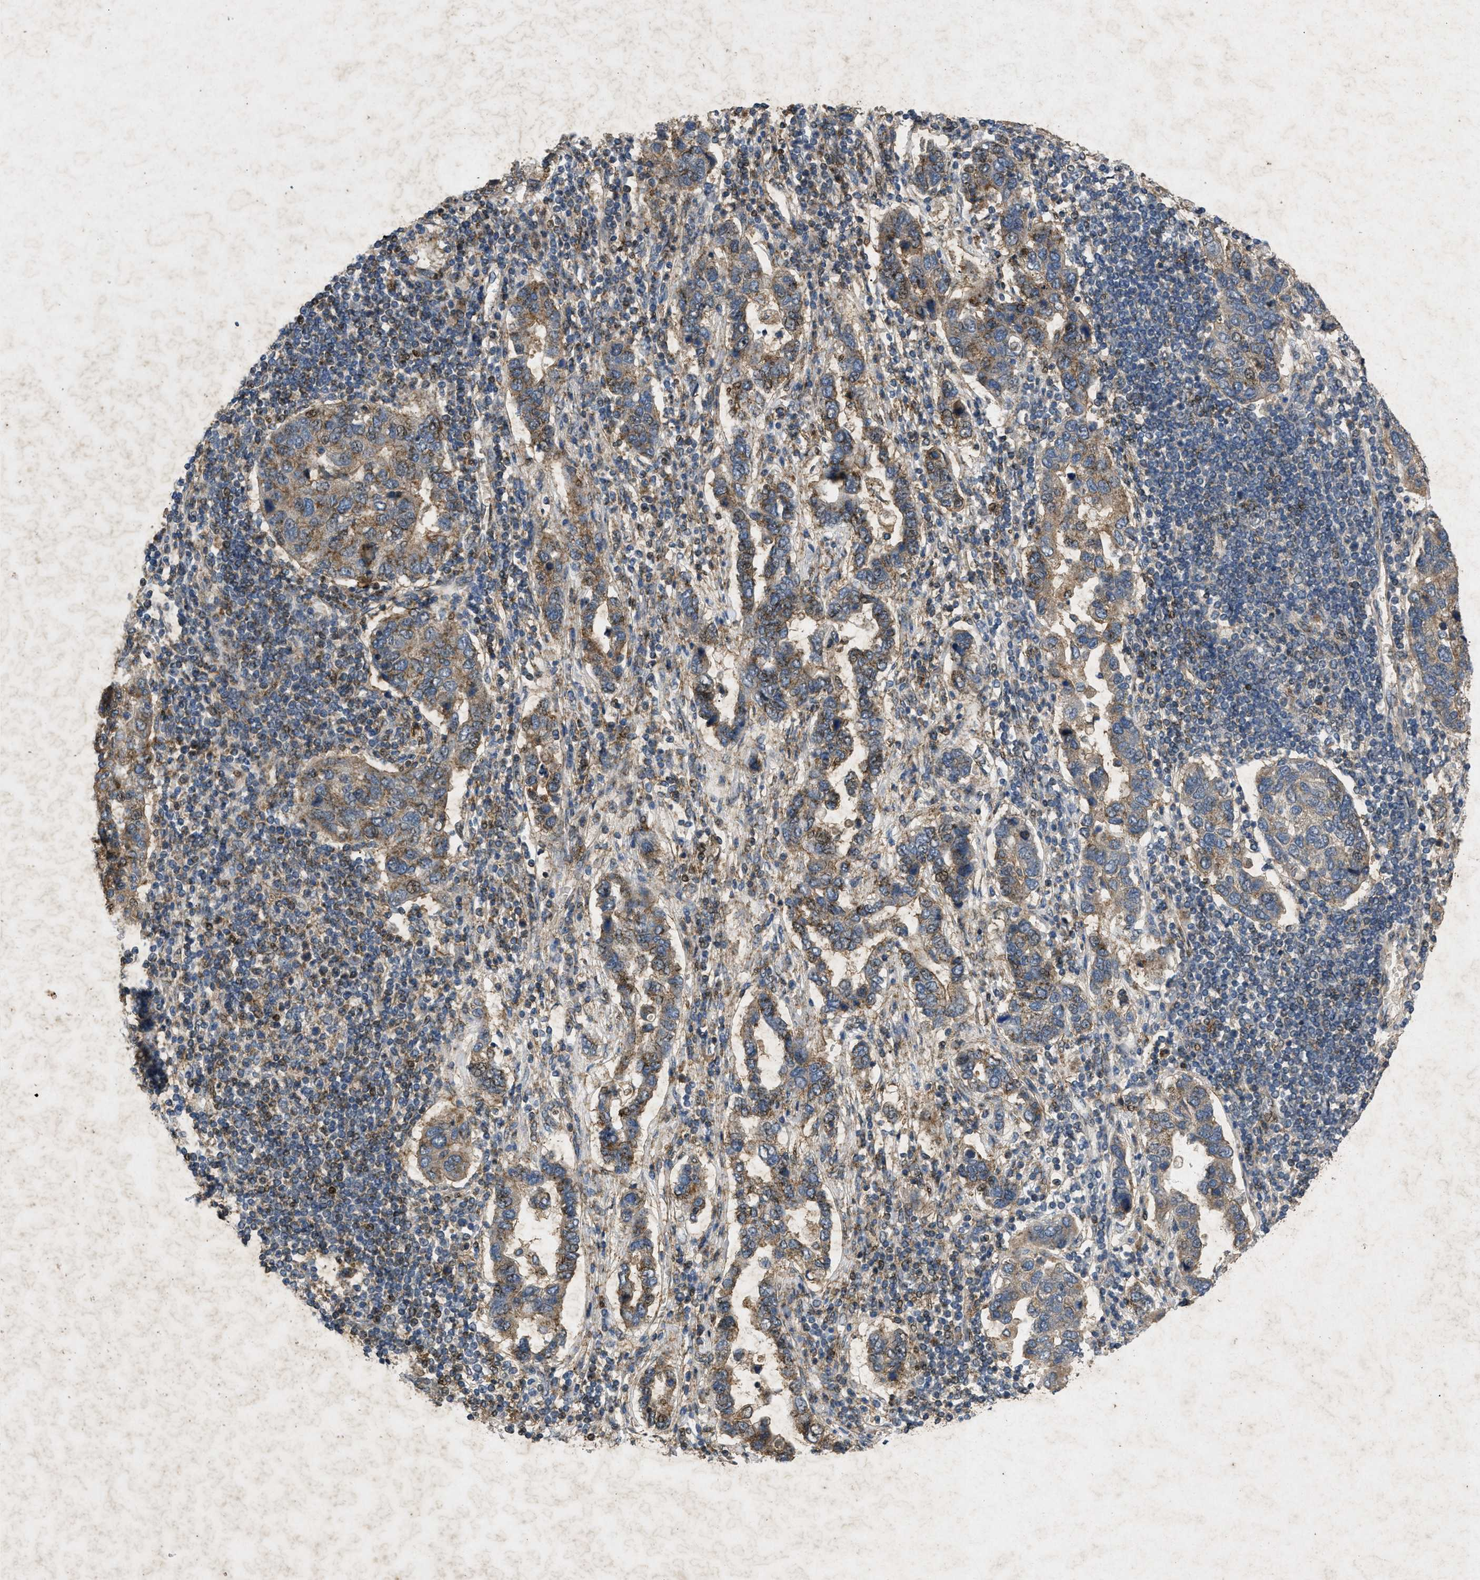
{"staining": {"intensity": "moderate", "quantity": ">75%", "location": "cytoplasmic/membranous"}, "tissue": "pancreatic cancer", "cell_type": "Tumor cells", "image_type": "cancer", "snomed": [{"axis": "morphology", "description": "Adenocarcinoma, NOS"}, {"axis": "topography", "description": "Pancreas"}], "caption": "Immunohistochemistry image of human pancreatic adenocarcinoma stained for a protein (brown), which demonstrates medium levels of moderate cytoplasmic/membranous staining in approximately >75% of tumor cells.", "gene": "PRKG2", "patient": {"sex": "female", "age": 61}}